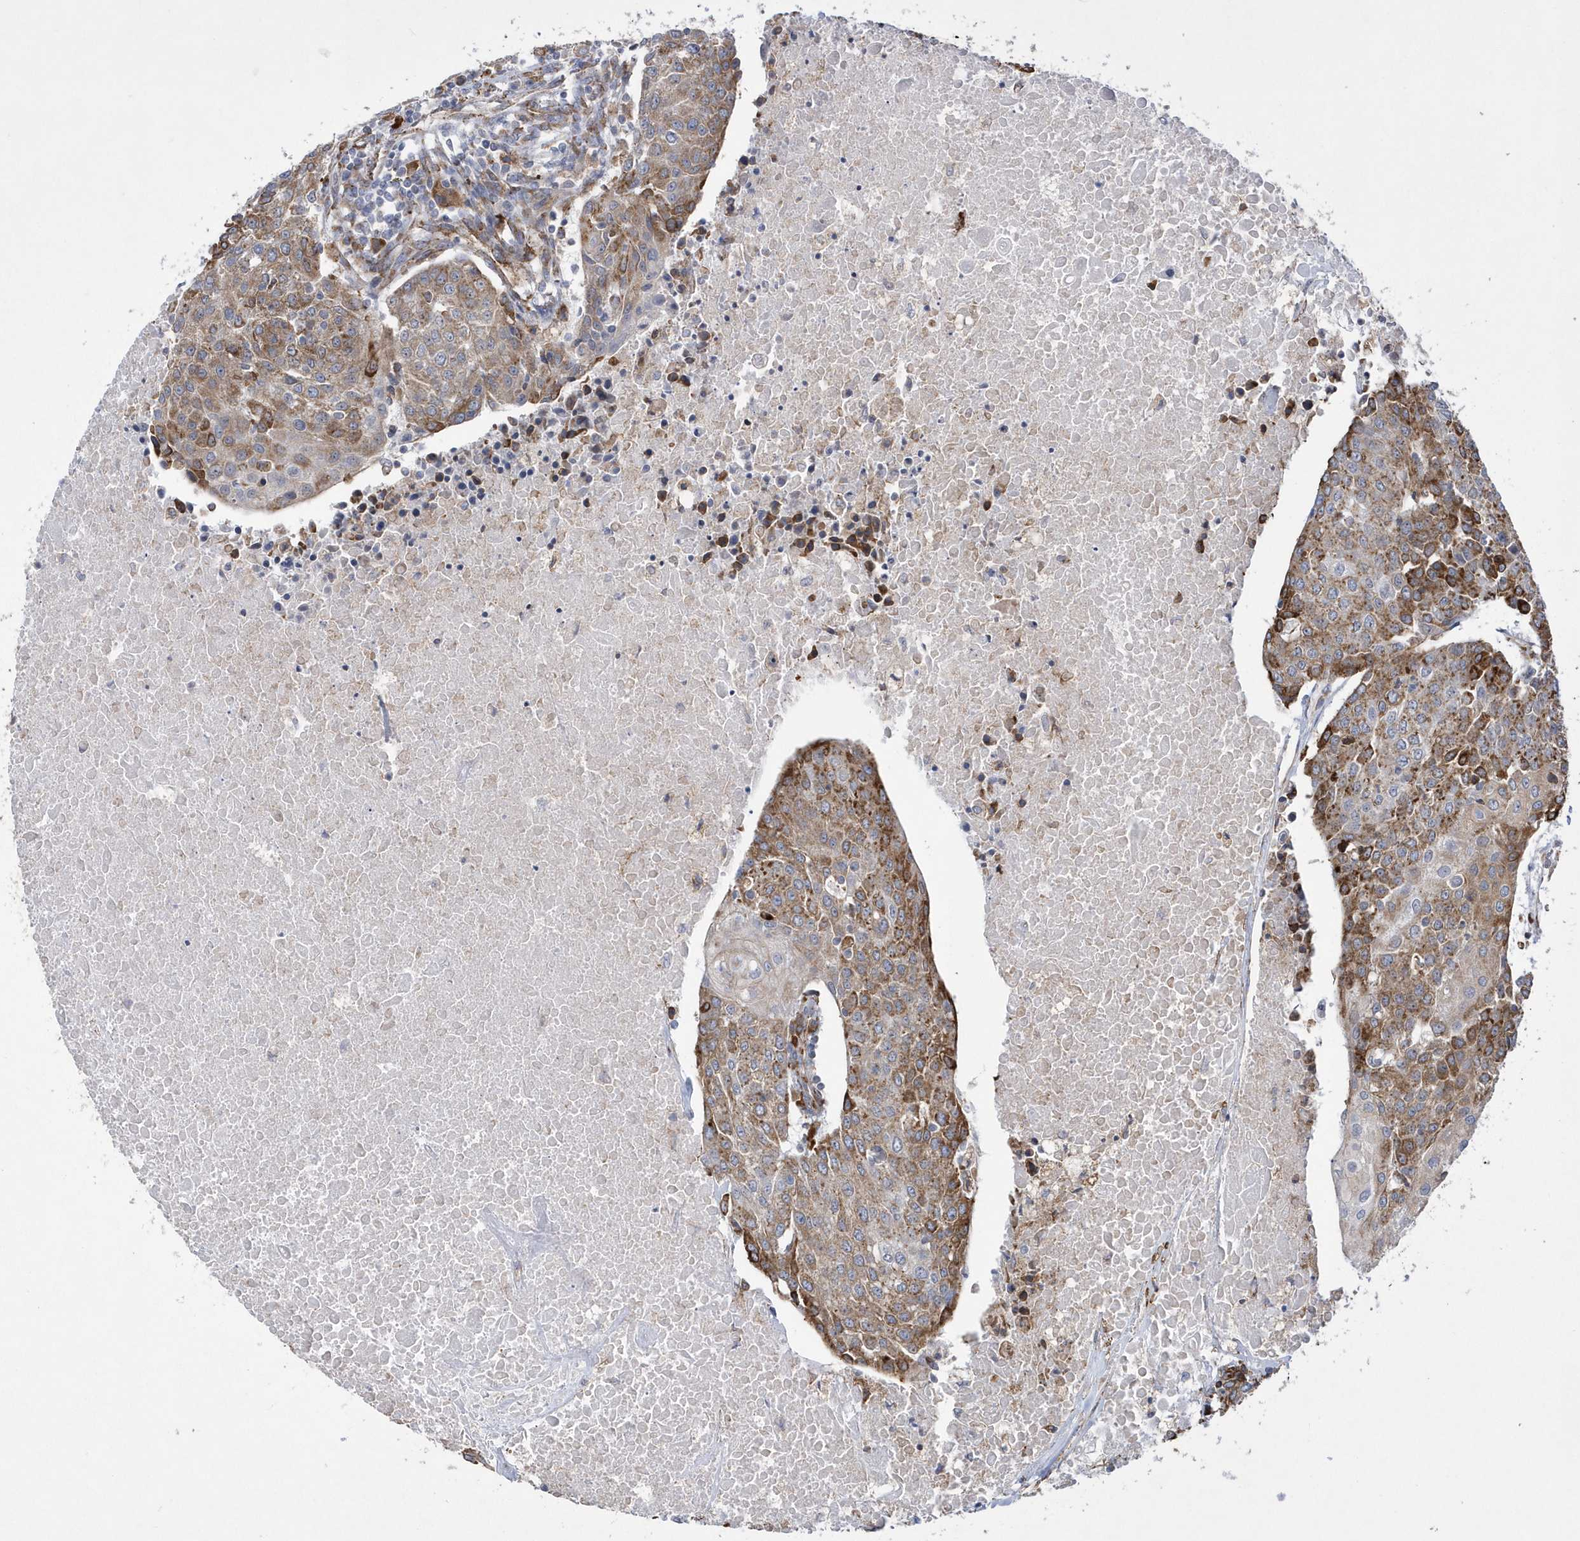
{"staining": {"intensity": "moderate", "quantity": ">75%", "location": "cytoplasmic/membranous"}, "tissue": "urothelial cancer", "cell_type": "Tumor cells", "image_type": "cancer", "snomed": [{"axis": "morphology", "description": "Urothelial carcinoma, High grade"}, {"axis": "topography", "description": "Urinary bladder"}], "caption": "High-grade urothelial carcinoma stained with DAB IHC exhibits medium levels of moderate cytoplasmic/membranous positivity in about >75% of tumor cells.", "gene": "MED31", "patient": {"sex": "female", "age": 85}}